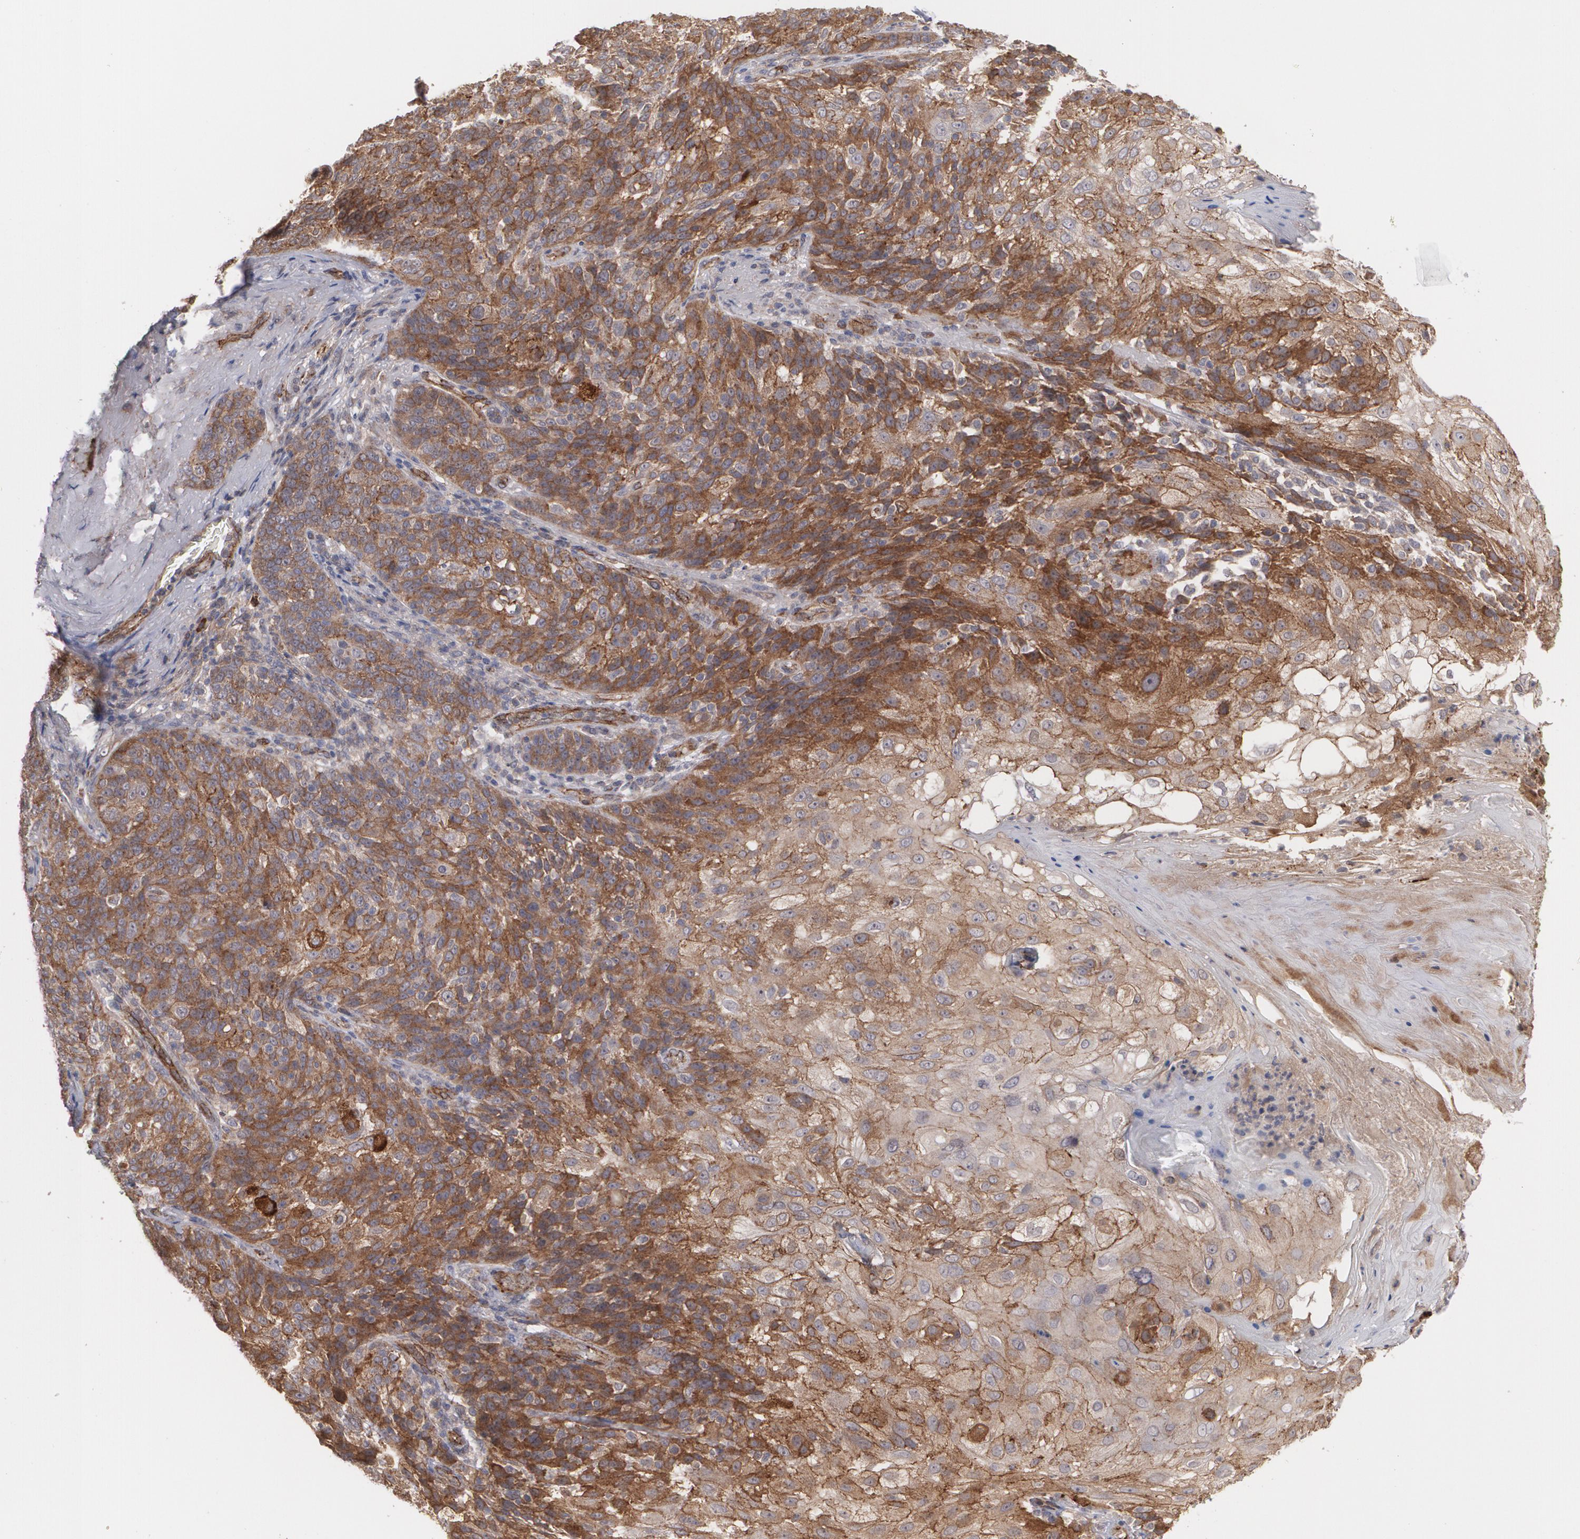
{"staining": {"intensity": "strong", "quantity": ">75%", "location": "cytoplasmic/membranous"}, "tissue": "skin cancer", "cell_type": "Tumor cells", "image_type": "cancer", "snomed": [{"axis": "morphology", "description": "Normal tissue, NOS"}, {"axis": "morphology", "description": "Squamous cell carcinoma, NOS"}, {"axis": "topography", "description": "Skin"}], "caption": "Tumor cells exhibit strong cytoplasmic/membranous positivity in approximately >75% of cells in squamous cell carcinoma (skin). Nuclei are stained in blue.", "gene": "TJP1", "patient": {"sex": "female", "age": 83}}